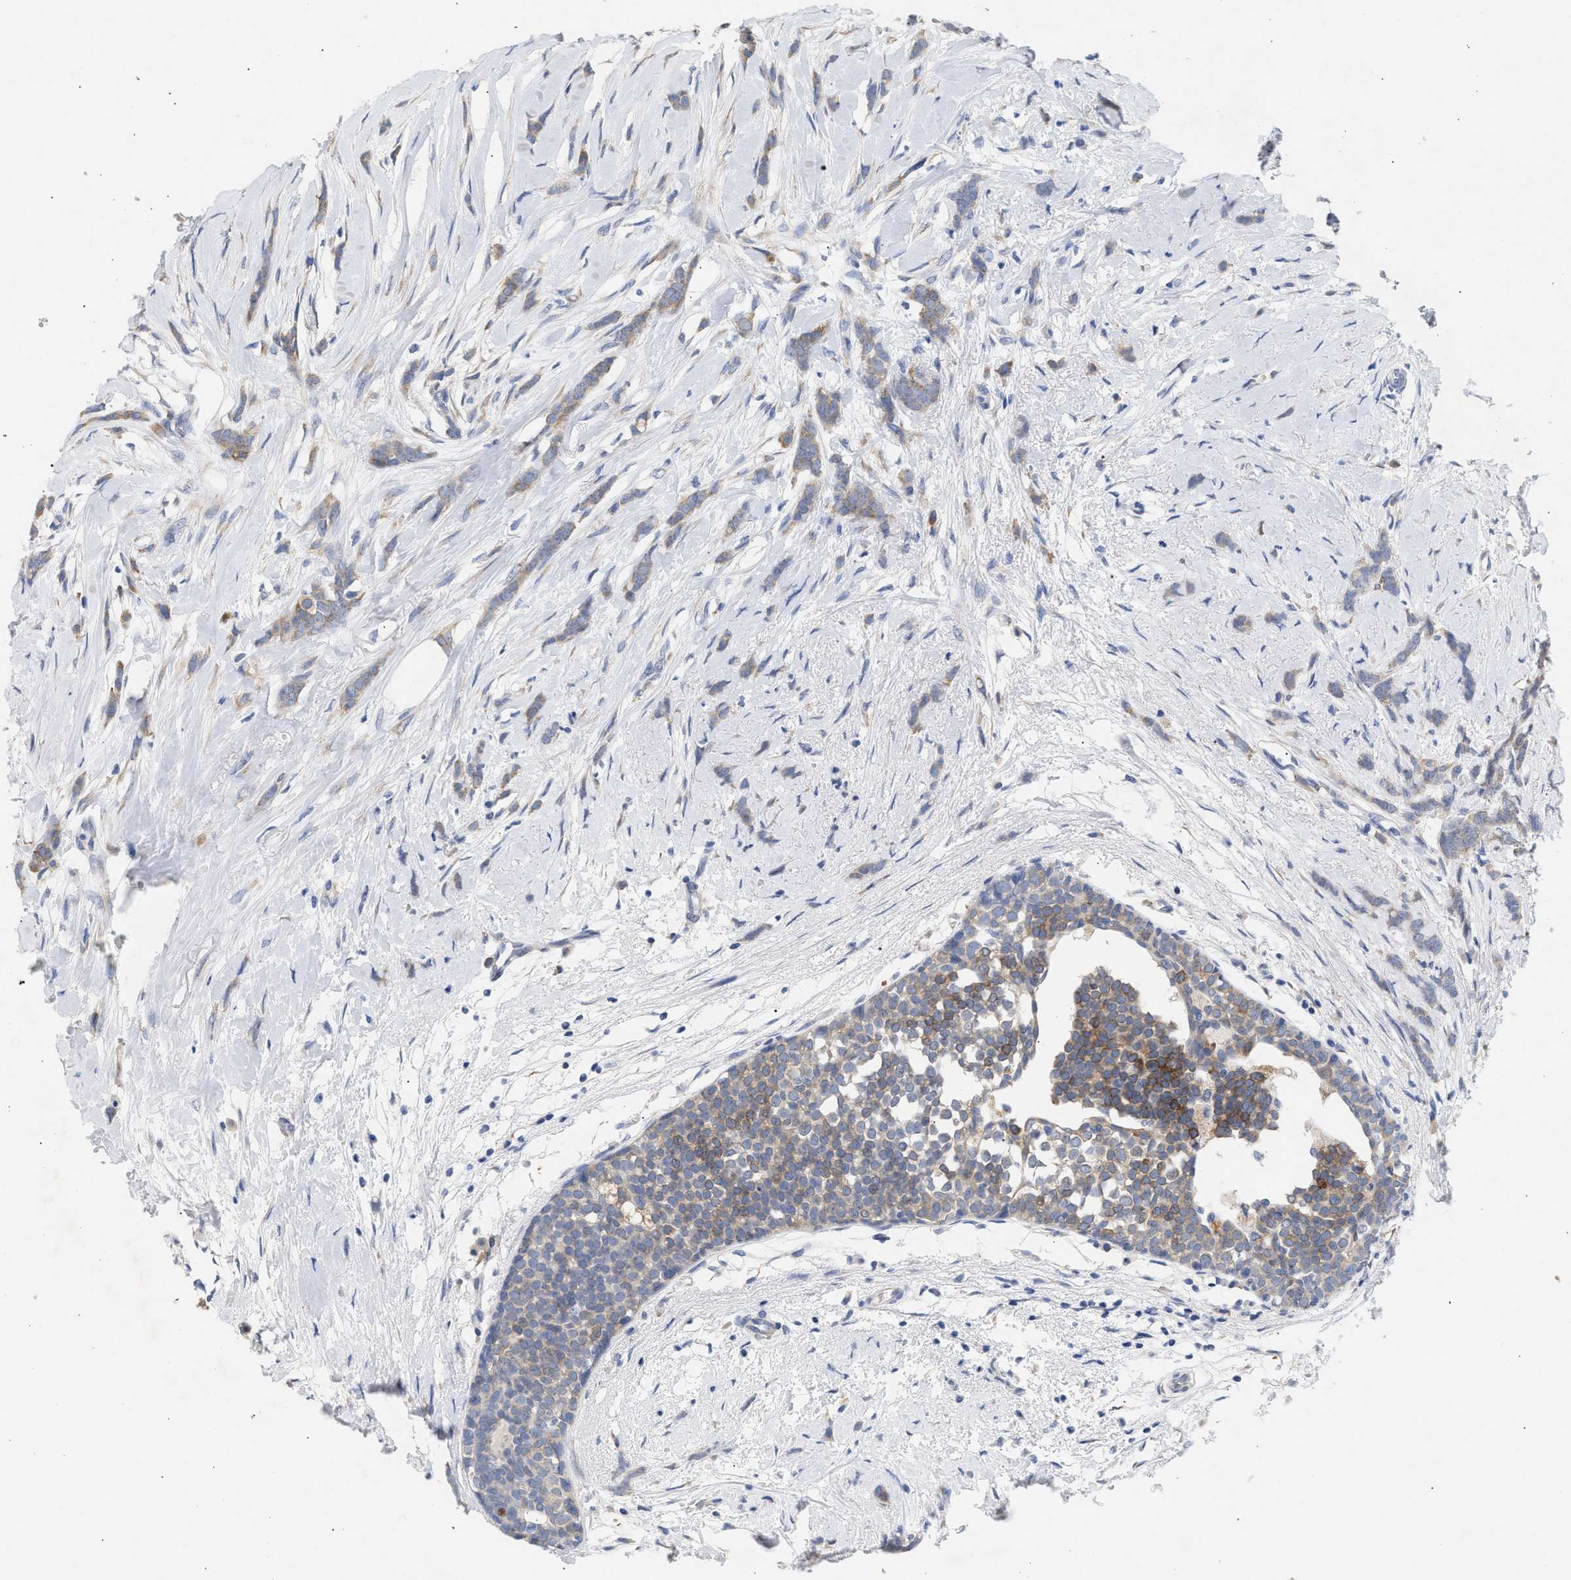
{"staining": {"intensity": "weak", "quantity": ">75%", "location": "cytoplasmic/membranous"}, "tissue": "breast cancer", "cell_type": "Tumor cells", "image_type": "cancer", "snomed": [{"axis": "morphology", "description": "Lobular carcinoma, in situ"}, {"axis": "morphology", "description": "Lobular carcinoma"}, {"axis": "topography", "description": "Breast"}], "caption": "Lobular carcinoma (breast) was stained to show a protein in brown. There is low levels of weak cytoplasmic/membranous positivity in about >75% of tumor cells.", "gene": "SELENOM", "patient": {"sex": "female", "age": 41}}